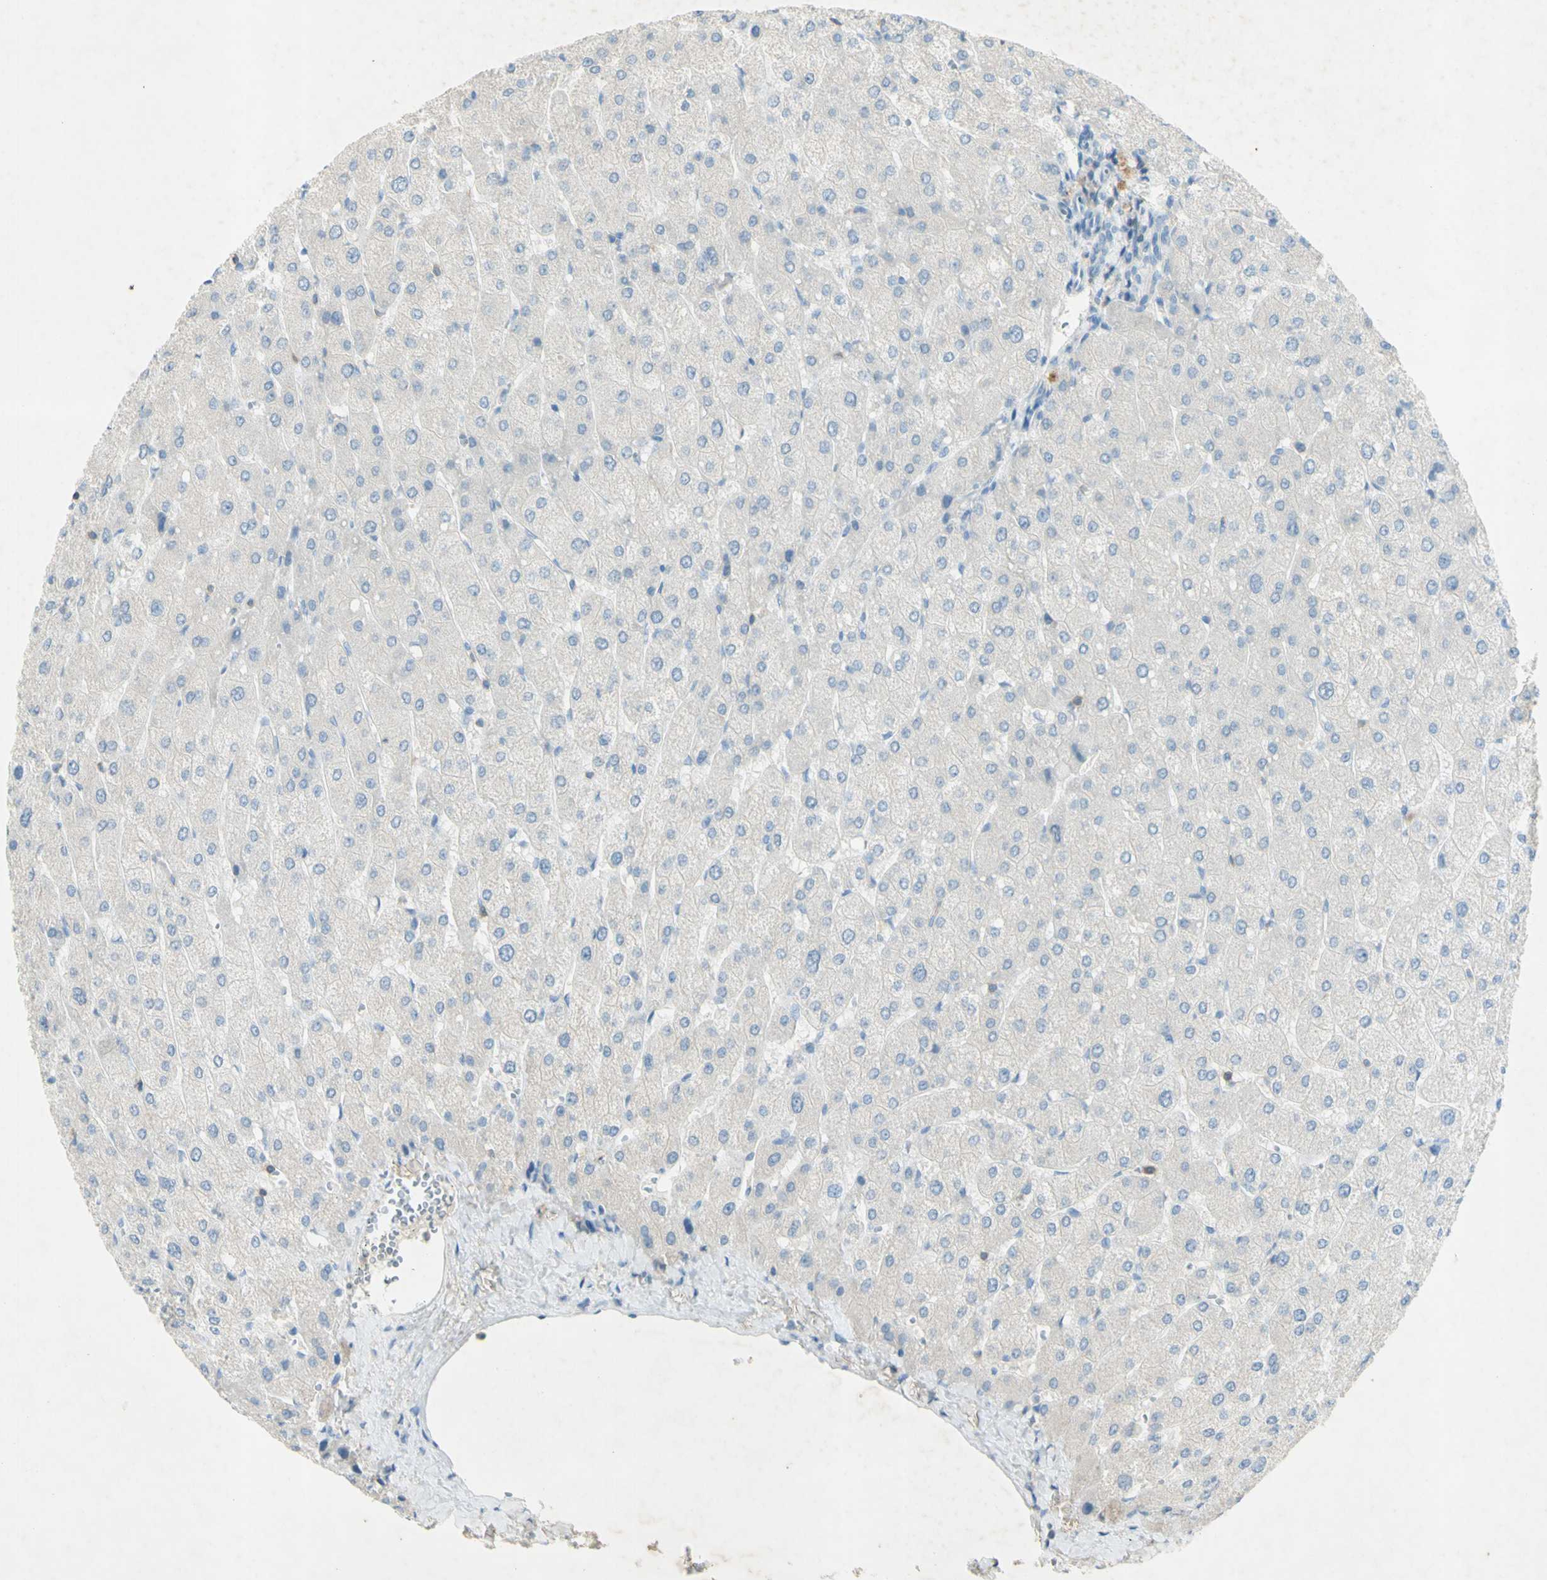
{"staining": {"intensity": "negative", "quantity": "none", "location": "none"}, "tissue": "liver", "cell_type": "Cholangiocytes", "image_type": "normal", "snomed": [{"axis": "morphology", "description": "Normal tissue, NOS"}, {"axis": "topography", "description": "Liver"}], "caption": "Photomicrograph shows no protein staining in cholangiocytes of normal liver.", "gene": "GDF15", "patient": {"sex": "male", "age": 55}}